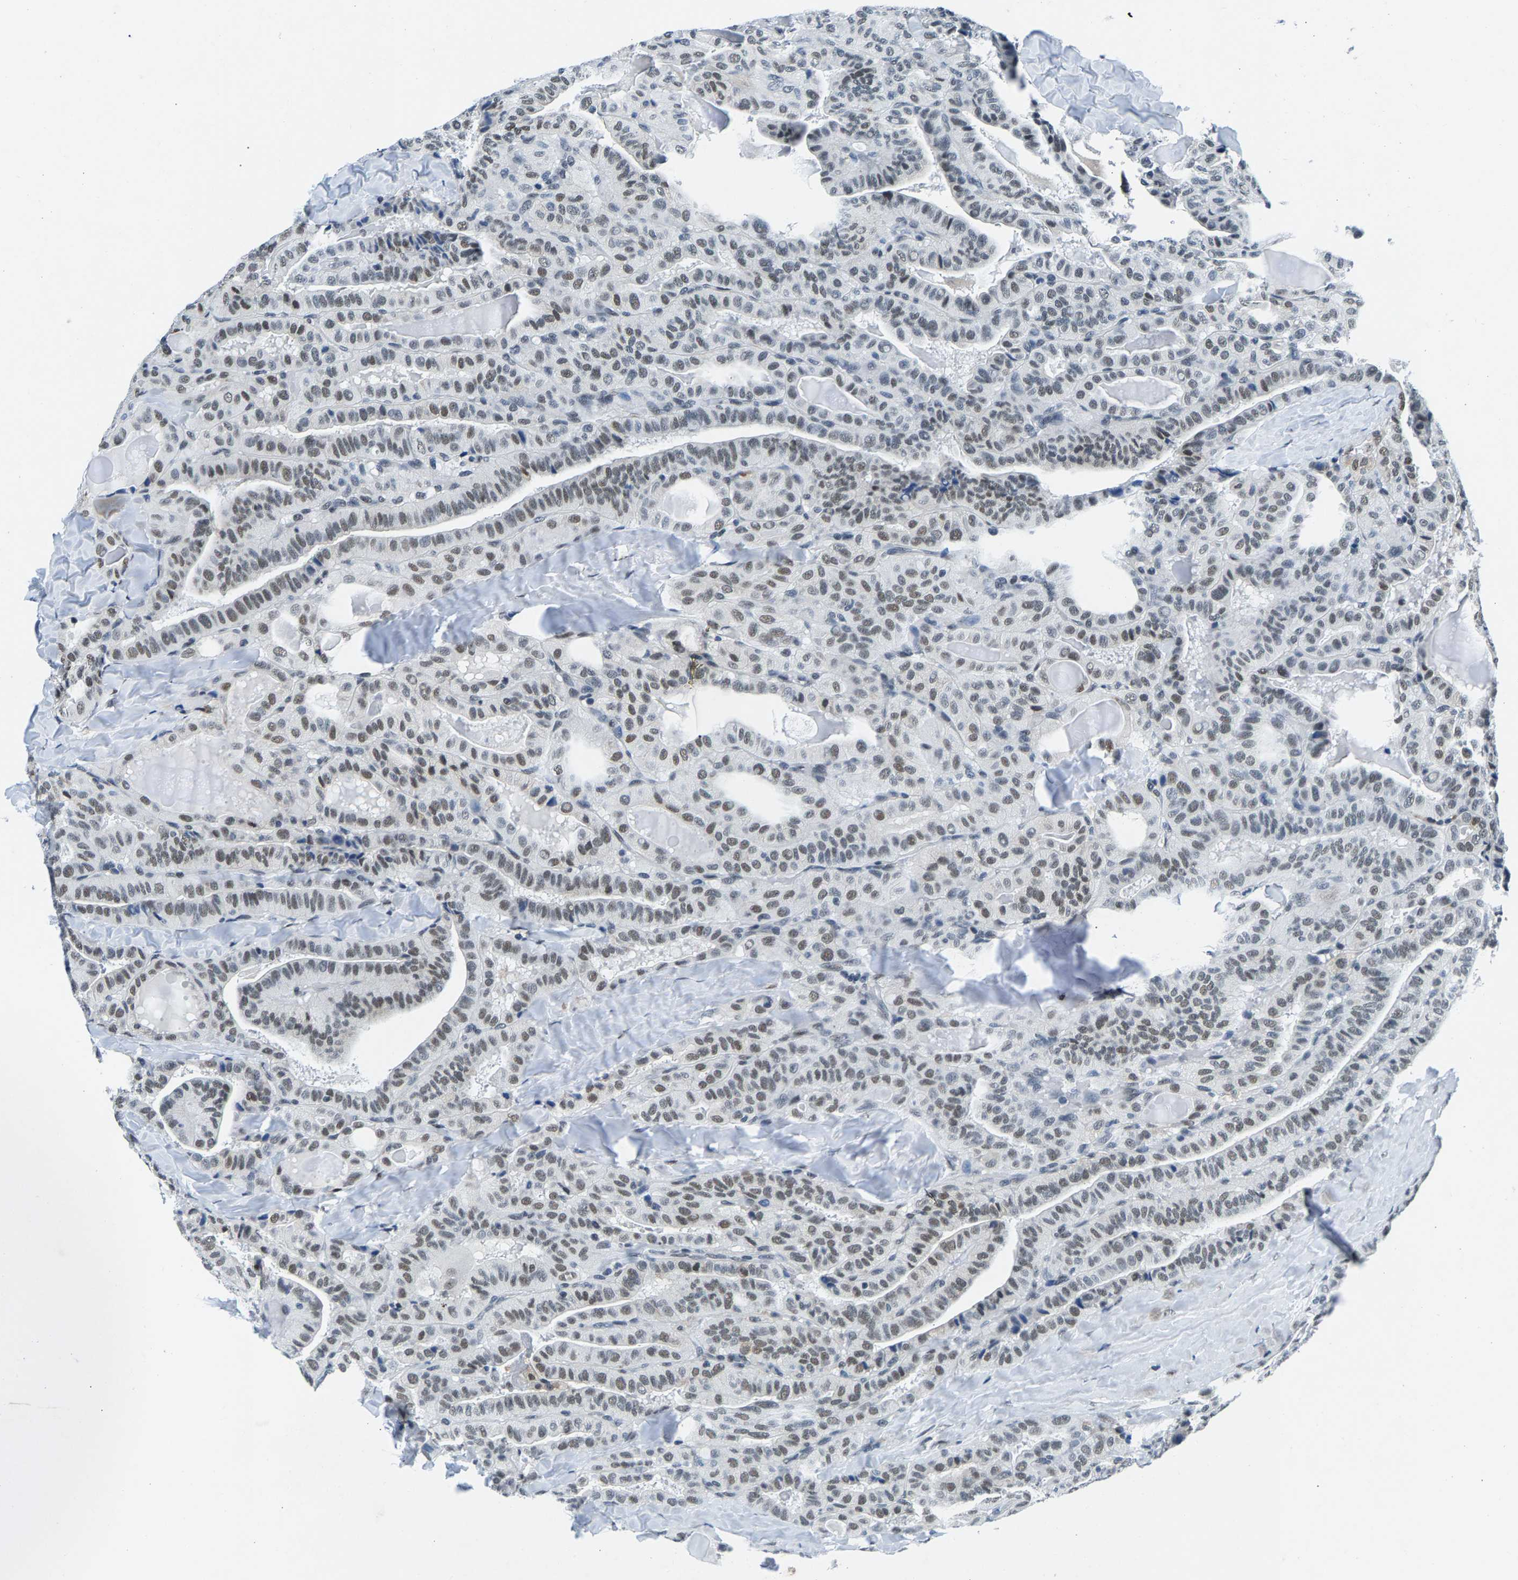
{"staining": {"intensity": "weak", "quantity": ">75%", "location": "nuclear"}, "tissue": "thyroid cancer", "cell_type": "Tumor cells", "image_type": "cancer", "snomed": [{"axis": "morphology", "description": "Papillary adenocarcinoma, NOS"}, {"axis": "topography", "description": "Thyroid gland"}], "caption": "Thyroid cancer was stained to show a protein in brown. There is low levels of weak nuclear expression in about >75% of tumor cells.", "gene": "ATF2", "patient": {"sex": "male", "age": 77}}